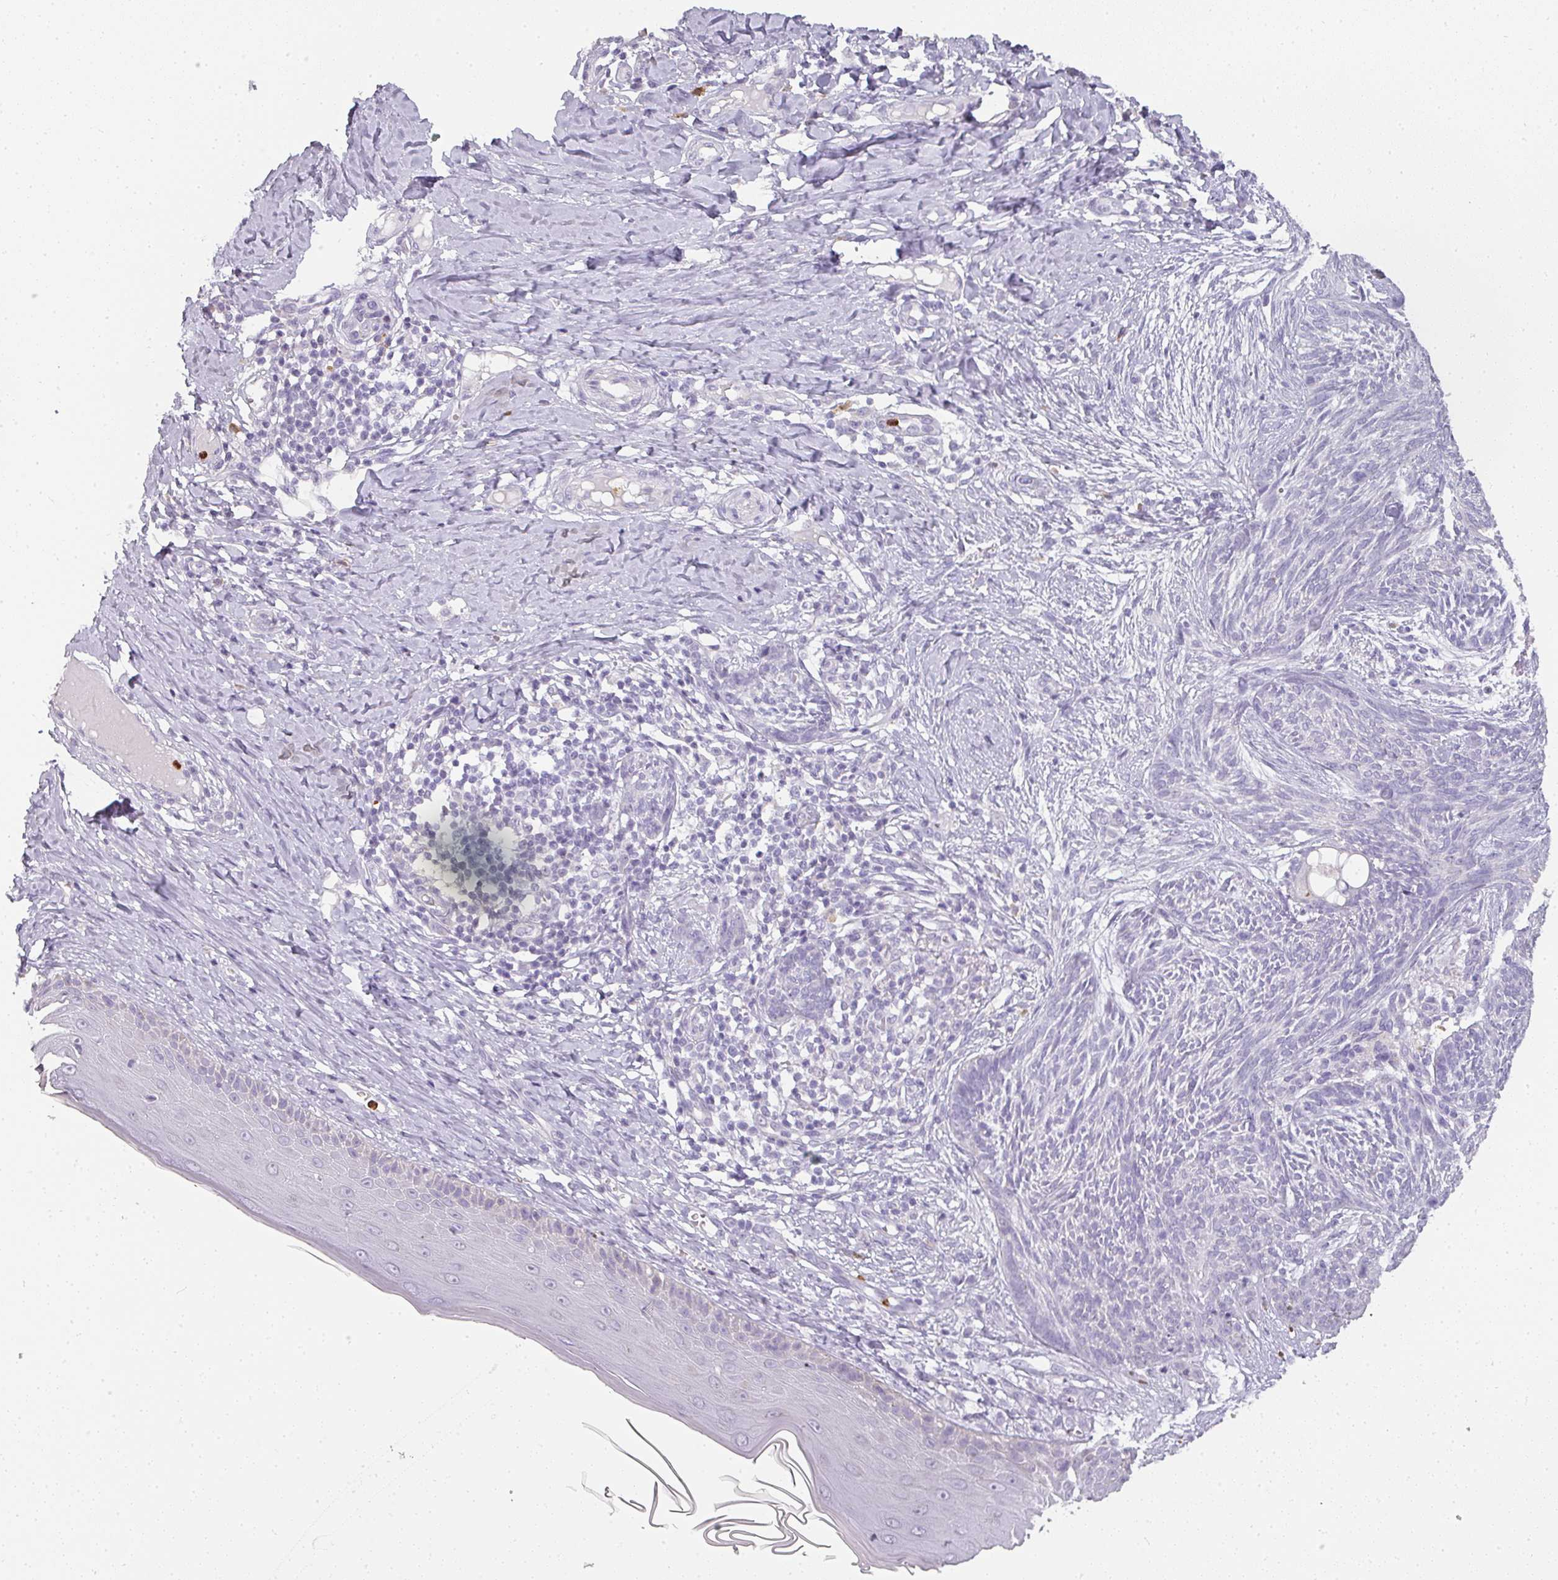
{"staining": {"intensity": "negative", "quantity": "none", "location": "none"}, "tissue": "skin cancer", "cell_type": "Tumor cells", "image_type": "cancer", "snomed": [{"axis": "morphology", "description": "Basal cell carcinoma"}, {"axis": "topography", "description": "Skin"}], "caption": "Tumor cells are negative for brown protein staining in skin cancer.", "gene": "CAMP", "patient": {"sex": "male", "age": 73}}